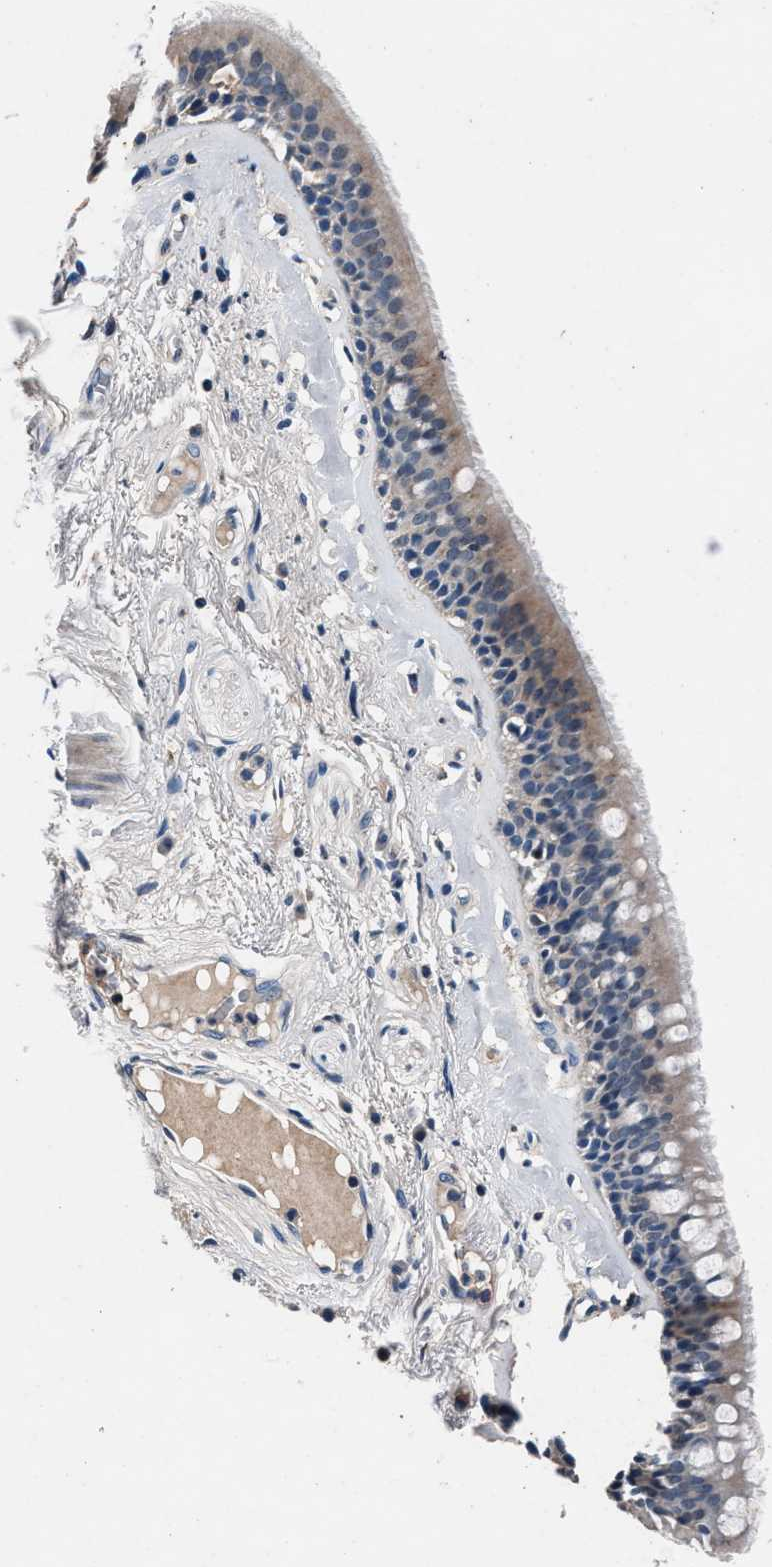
{"staining": {"intensity": "weak", "quantity": ">75%", "location": "cytoplasmic/membranous"}, "tissue": "bronchus", "cell_type": "Respiratory epithelial cells", "image_type": "normal", "snomed": [{"axis": "morphology", "description": "Normal tissue, NOS"}, {"axis": "topography", "description": "Cartilage tissue"}], "caption": "Immunohistochemical staining of normal bronchus displays weak cytoplasmic/membranous protein expression in about >75% of respiratory epithelial cells.", "gene": "DENND6B", "patient": {"sex": "female", "age": 63}}